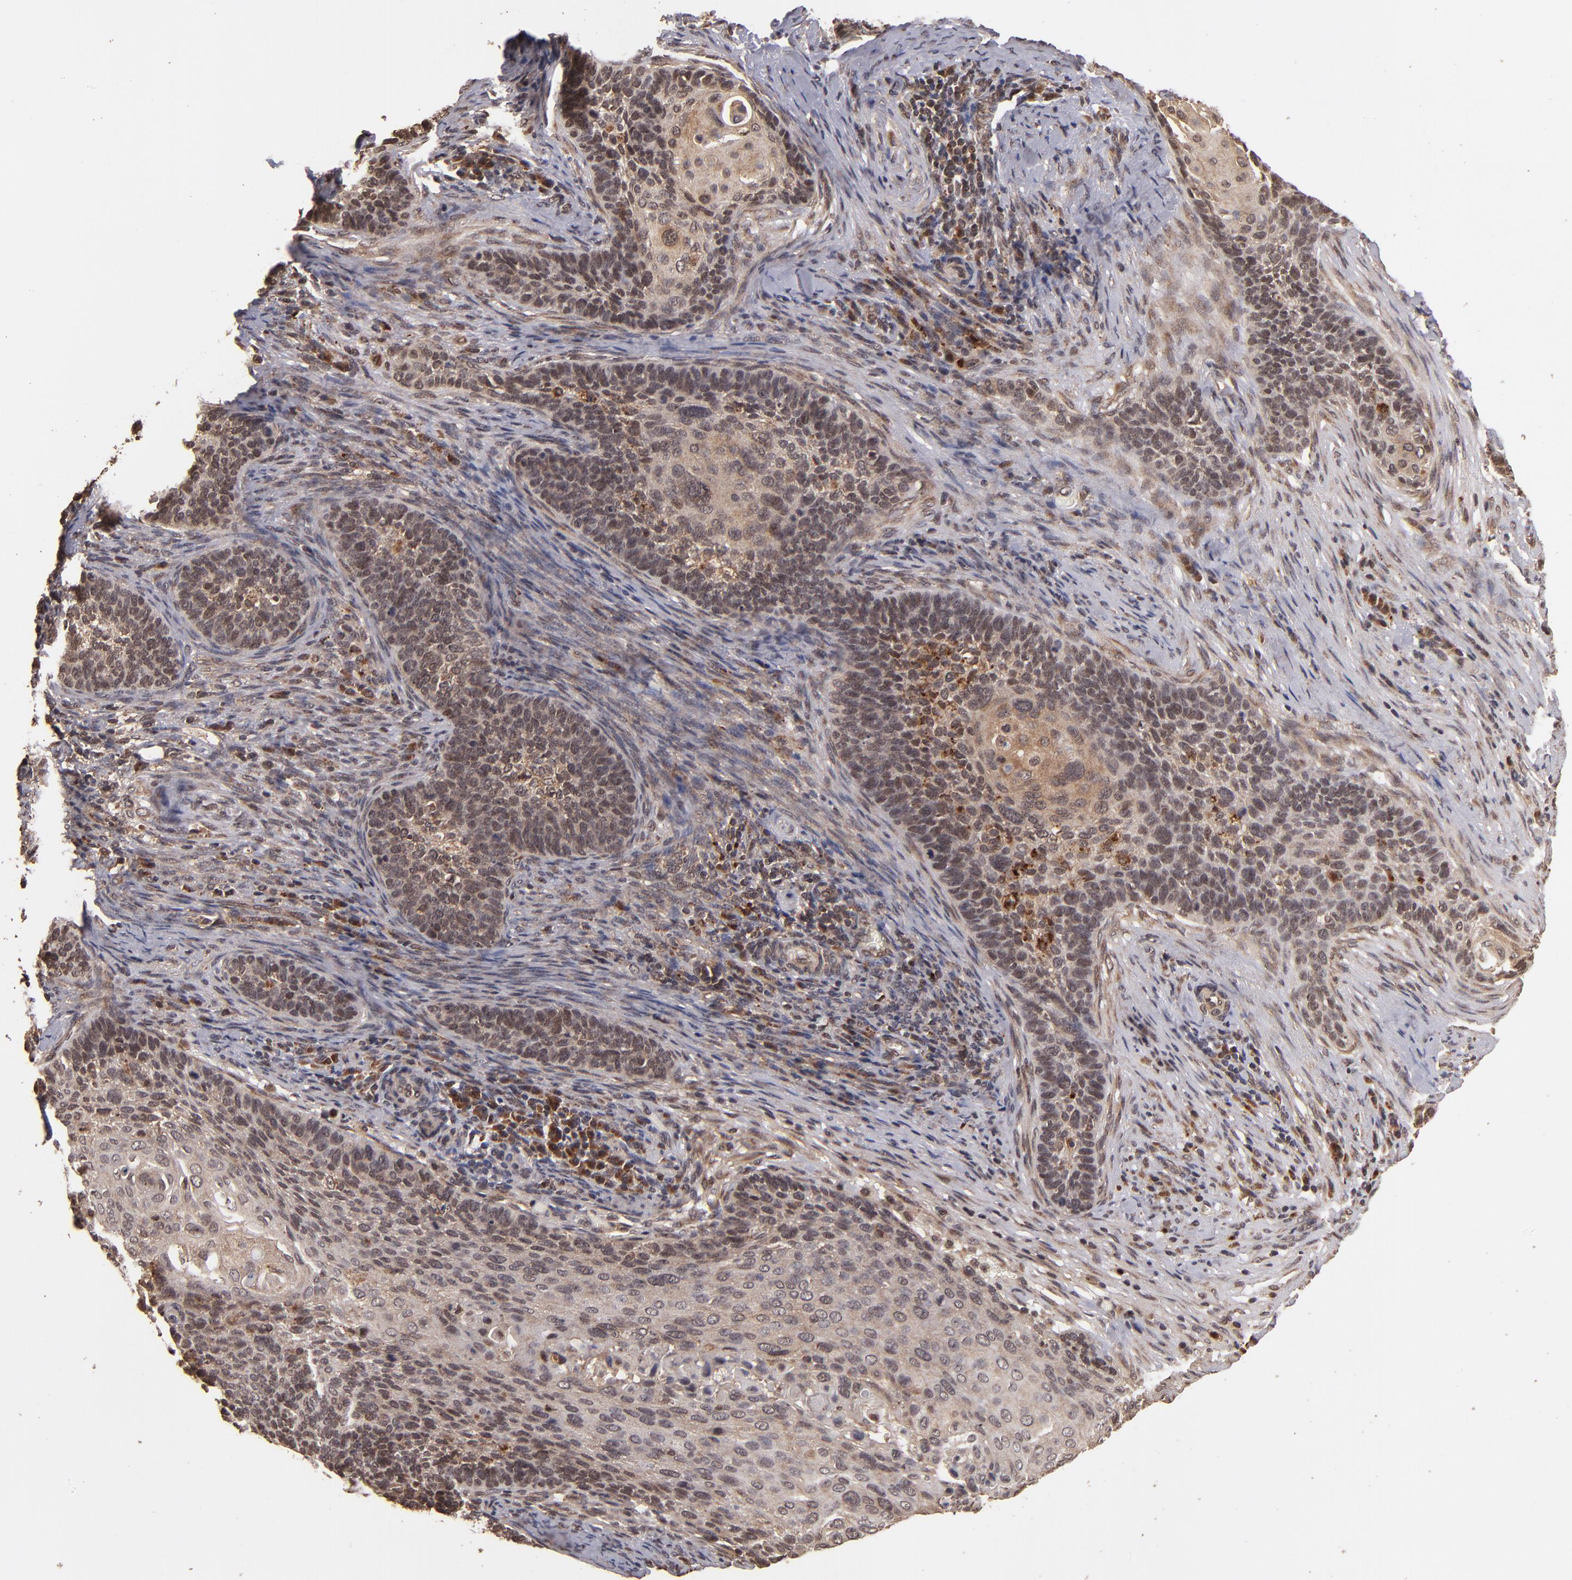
{"staining": {"intensity": "moderate", "quantity": "25%-75%", "location": "cytoplasmic/membranous"}, "tissue": "cervical cancer", "cell_type": "Tumor cells", "image_type": "cancer", "snomed": [{"axis": "morphology", "description": "Squamous cell carcinoma, NOS"}, {"axis": "topography", "description": "Cervix"}], "caption": "Squamous cell carcinoma (cervical) stained with a protein marker displays moderate staining in tumor cells.", "gene": "NFE2L2", "patient": {"sex": "female", "age": 33}}